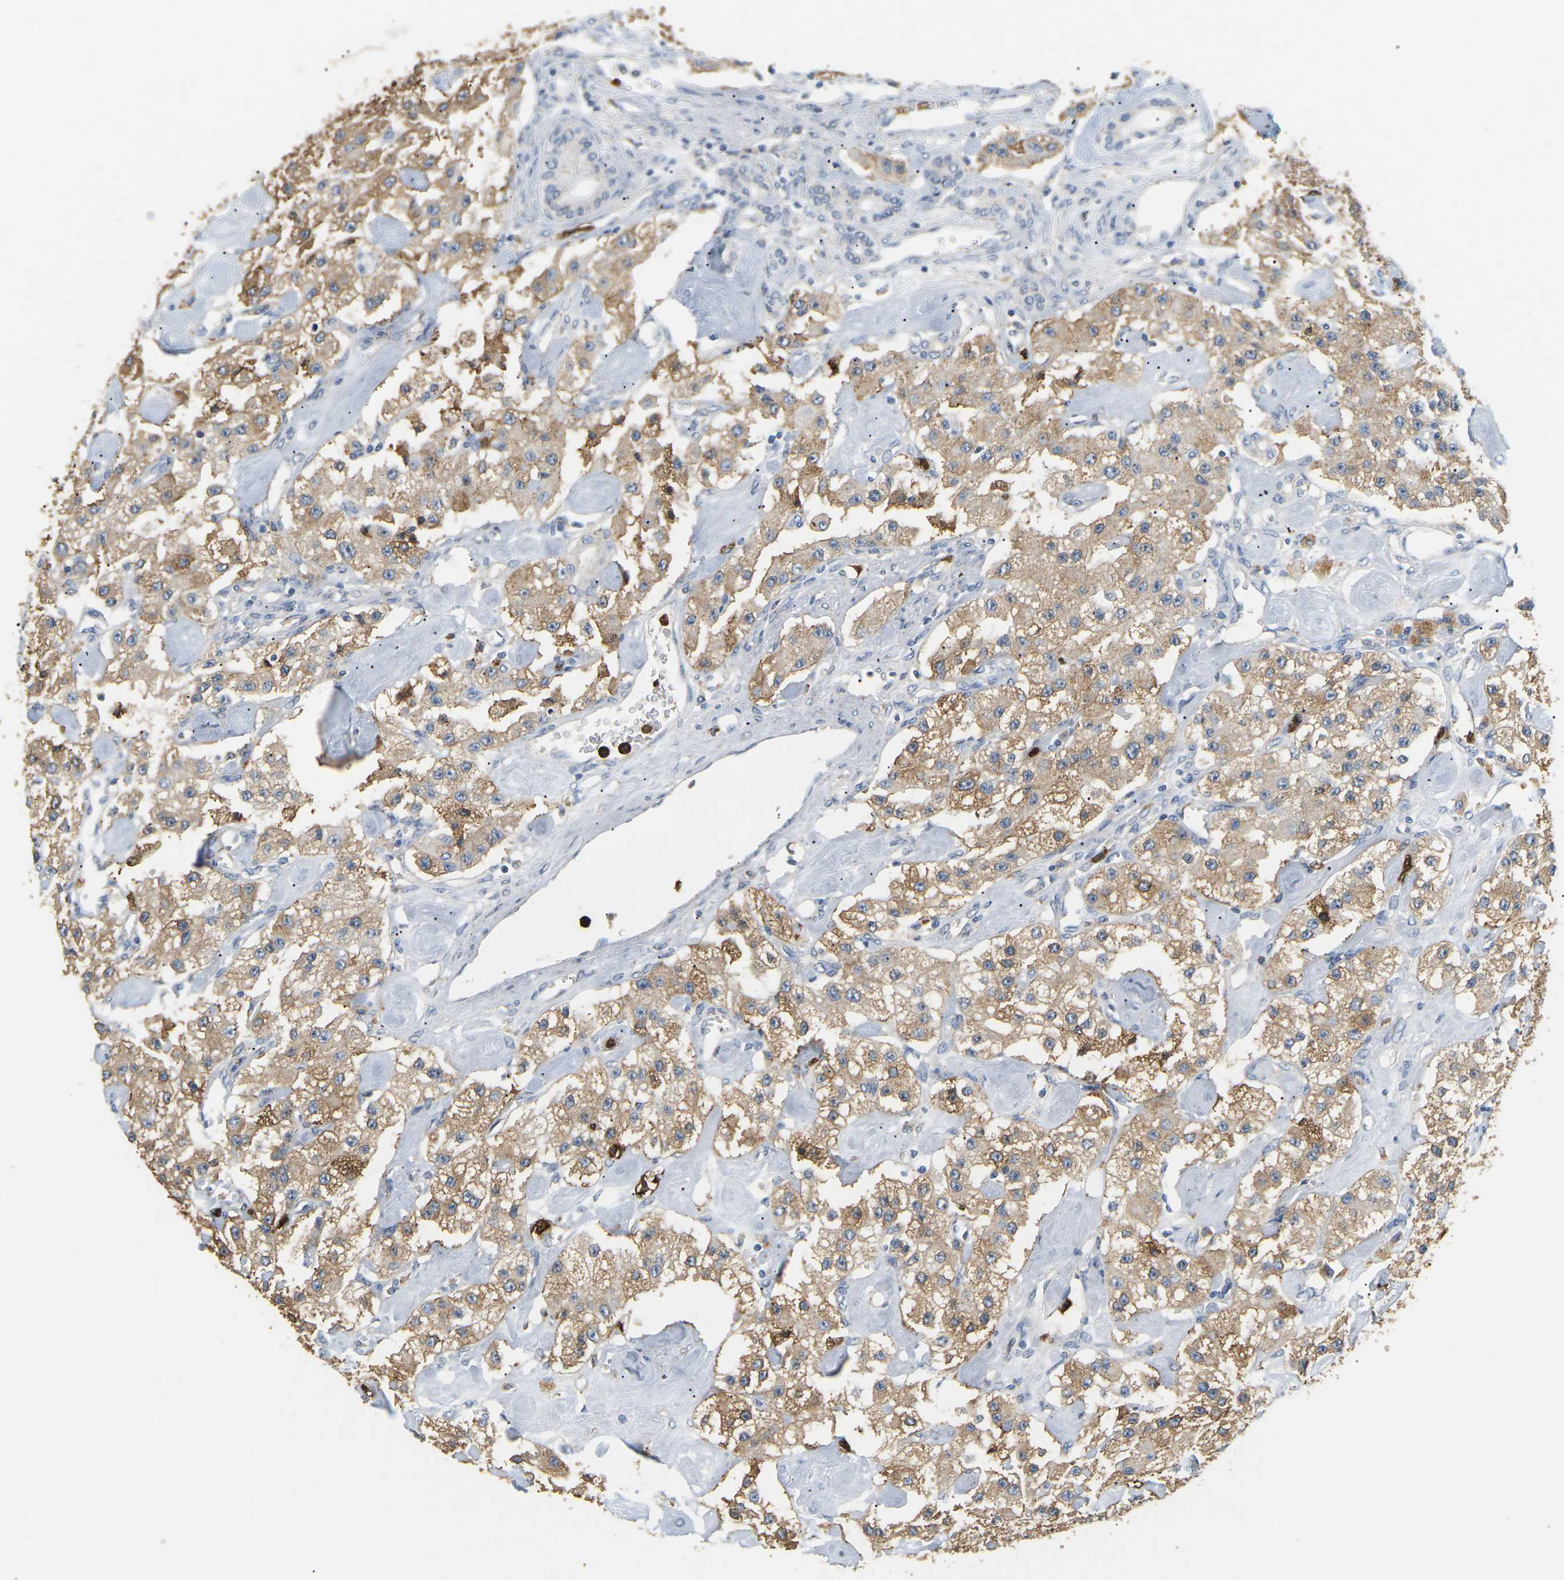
{"staining": {"intensity": "moderate", "quantity": ">75%", "location": "cytoplasmic/membranous"}, "tissue": "carcinoid", "cell_type": "Tumor cells", "image_type": "cancer", "snomed": [{"axis": "morphology", "description": "Carcinoid, malignant, NOS"}, {"axis": "topography", "description": "Pancreas"}], "caption": "Immunohistochemistry (IHC) (DAB) staining of human carcinoid reveals moderate cytoplasmic/membranous protein positivity in approximately >75% of tumor cells. (DAB IHC, brown staining for protein, blue staining for nuclei).", "gene": "ADM", "patient": {"sex": "male", "age": 41}}